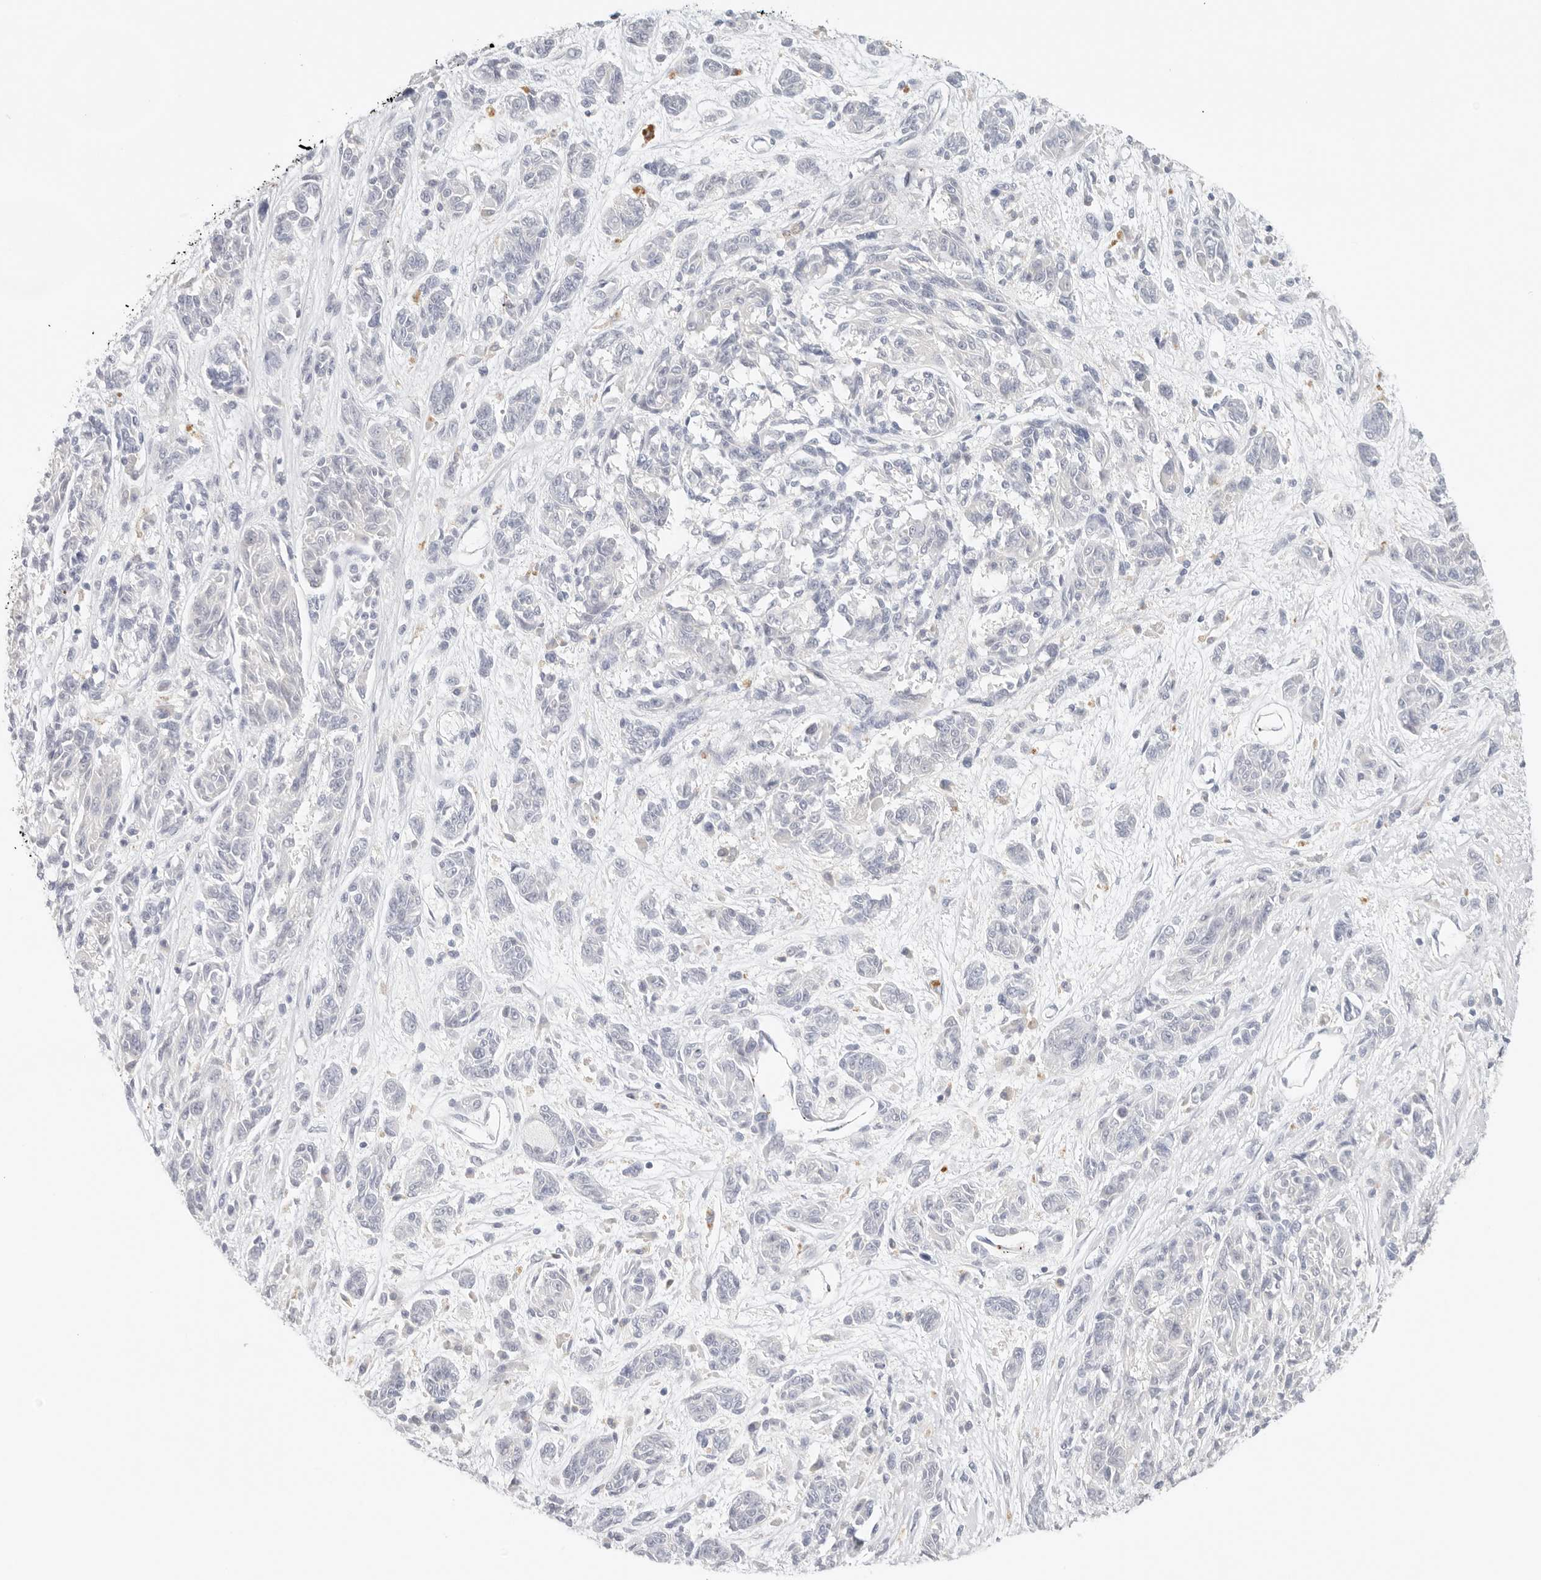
{"staining": {"intensity": "negative", "quantity": "none", "location": "none"}, "tissue": "melanoma", "cell_type": "Tumor cells", "image_type": "cancer", "snomed": [{"axis": "morphology", "description": "Malignant melanoma, NOS"}, {"axis": "topography", "description": "Skin"}], "caption": "Image shows no protein expression in tumor cells of melanoma tissue.", "gene": "CEP120", "patient": {"sex": "male", "age": 53}}